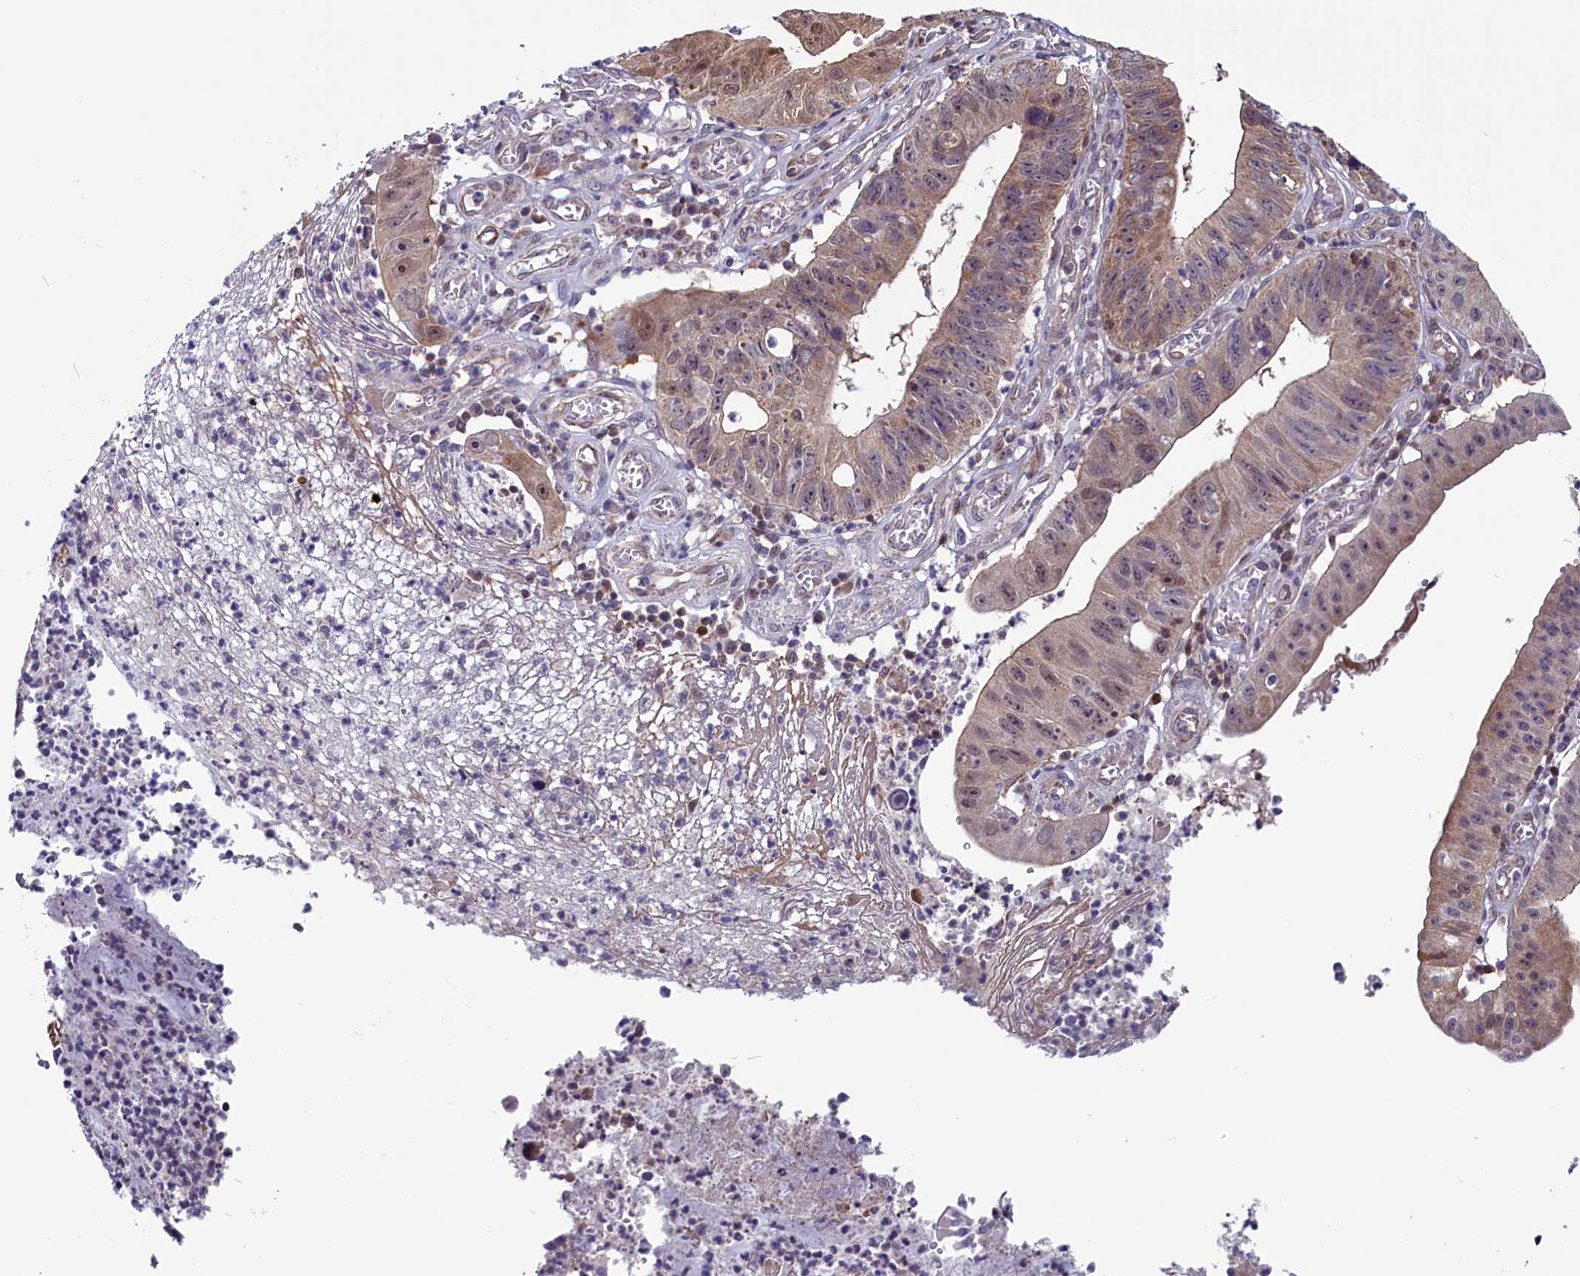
{"staining": {"intensity": "moderate", "quantity": ">75%", "location": "cytoplasmic/membranous"}, "tissue": "stomach cancer", "cell_type": "Tumor cells", "image_type": "cancer", "snomed": [{"axis": "morphology", "description": "Adenocarcinoma, NOS"}, {"axis": "topography", "description": "Stomach"}], "caption": "This image reveals stomach cancer stained with immunohistochemistry (IHC) to label a protein in brown. The cytoplasmic/membranous of tumor cells show moderate positivity for the protein. Nuclei are counter-stained blue.", "gene": "CIAPIN1", "patient": {"sex": "male", "age": 59}}